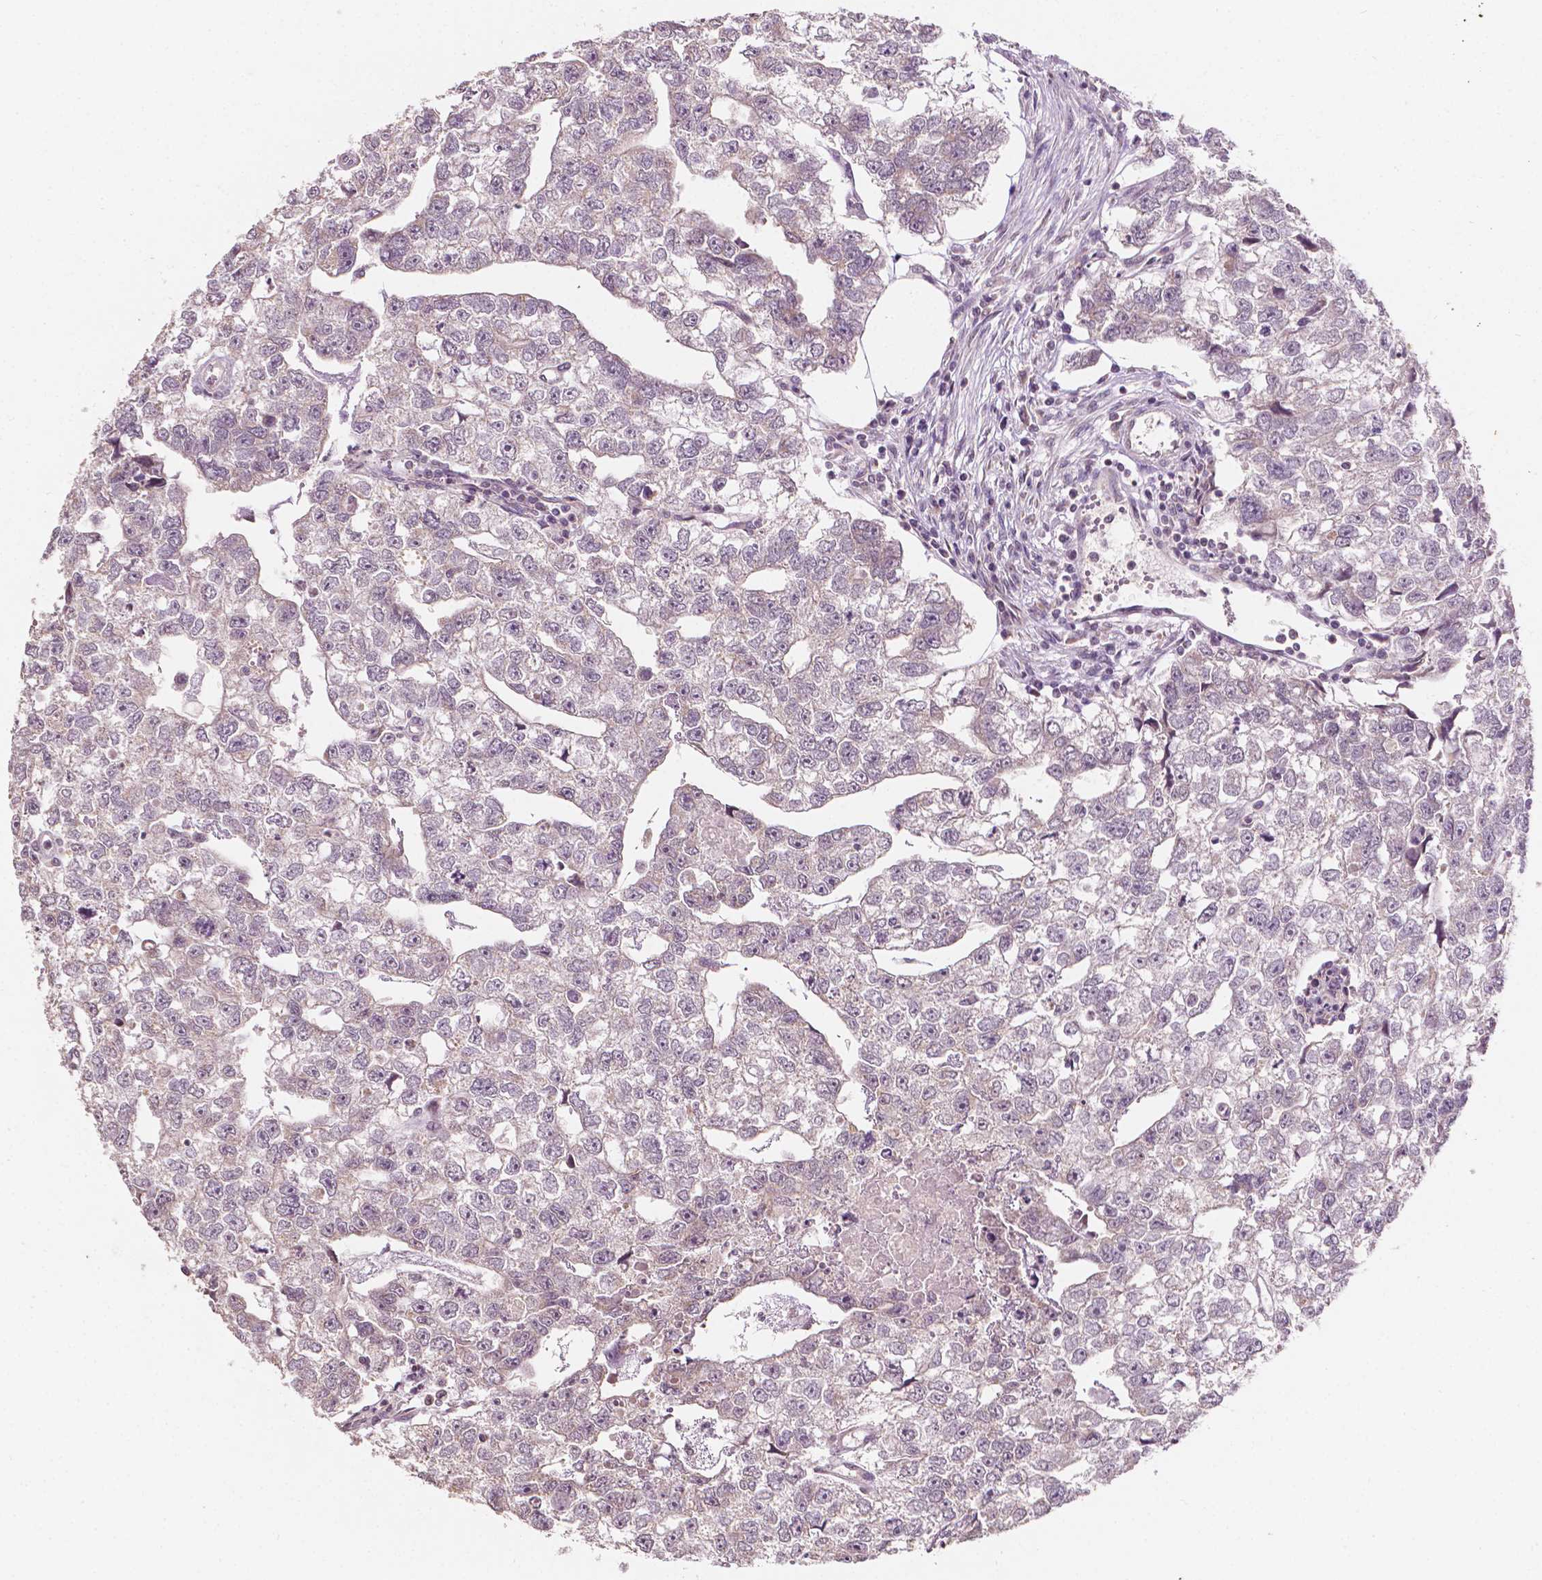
{"staining": {"intensity": "negative", "quantity": "none", "location": "none"}, "tissue": "testis cancer", "cell_type": "Tumor cells", "image_type": "cancer", "snomed": [{"axis": "morphology", "description": "Carcinoma, Embryonal, NOS"}, {"axis": "morphology", "description": "Teratoma, malignant, NOS"}, {"axis": "topography", "description": "Testis"}], "caption": "Tumor cells are negative for brown protein staining in testis cancer.", "gene": "NOS1AP", "patient": {"sex": "male", "age": 44}}